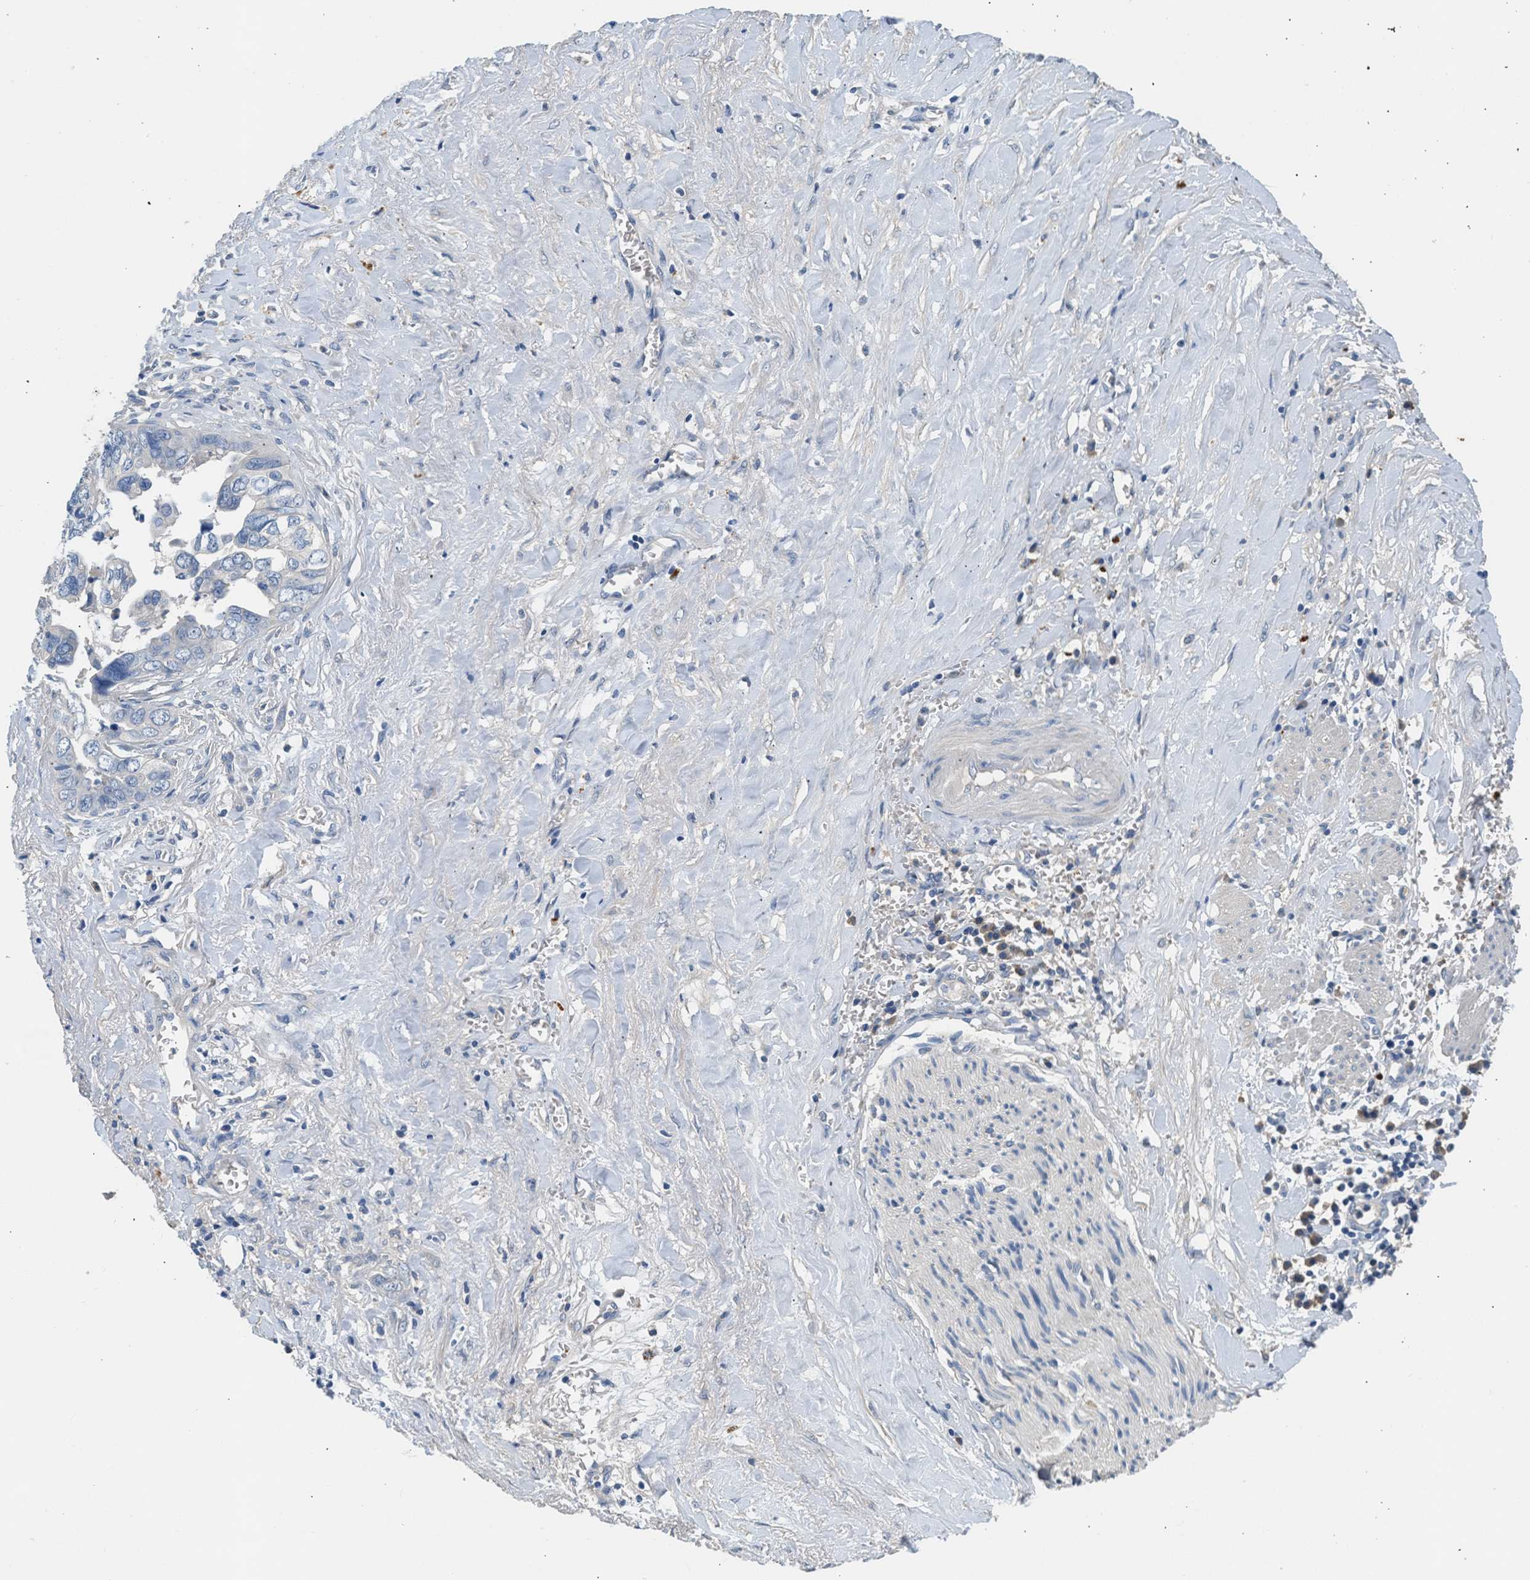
{"staining": {"intensity": "negative", "quantity": "none", "location": "none"}, "tissue": "liver cancer", "cell_type": "Tumor cells", "image_type": "cancer", "snomed": [{"axis": "morphology", "description": "Cholangiocarcinoma"}, {"axis": "topography", "description": "Liver"}], "caption": "Immunohistochemistry histopathology image of neoplastic tissue: human liver cancer stained with DAB demonstrates no significant protein expression in tumor cells.", "gene": "RWDD2B", "patient": {"sex": "female", "age": 79}}